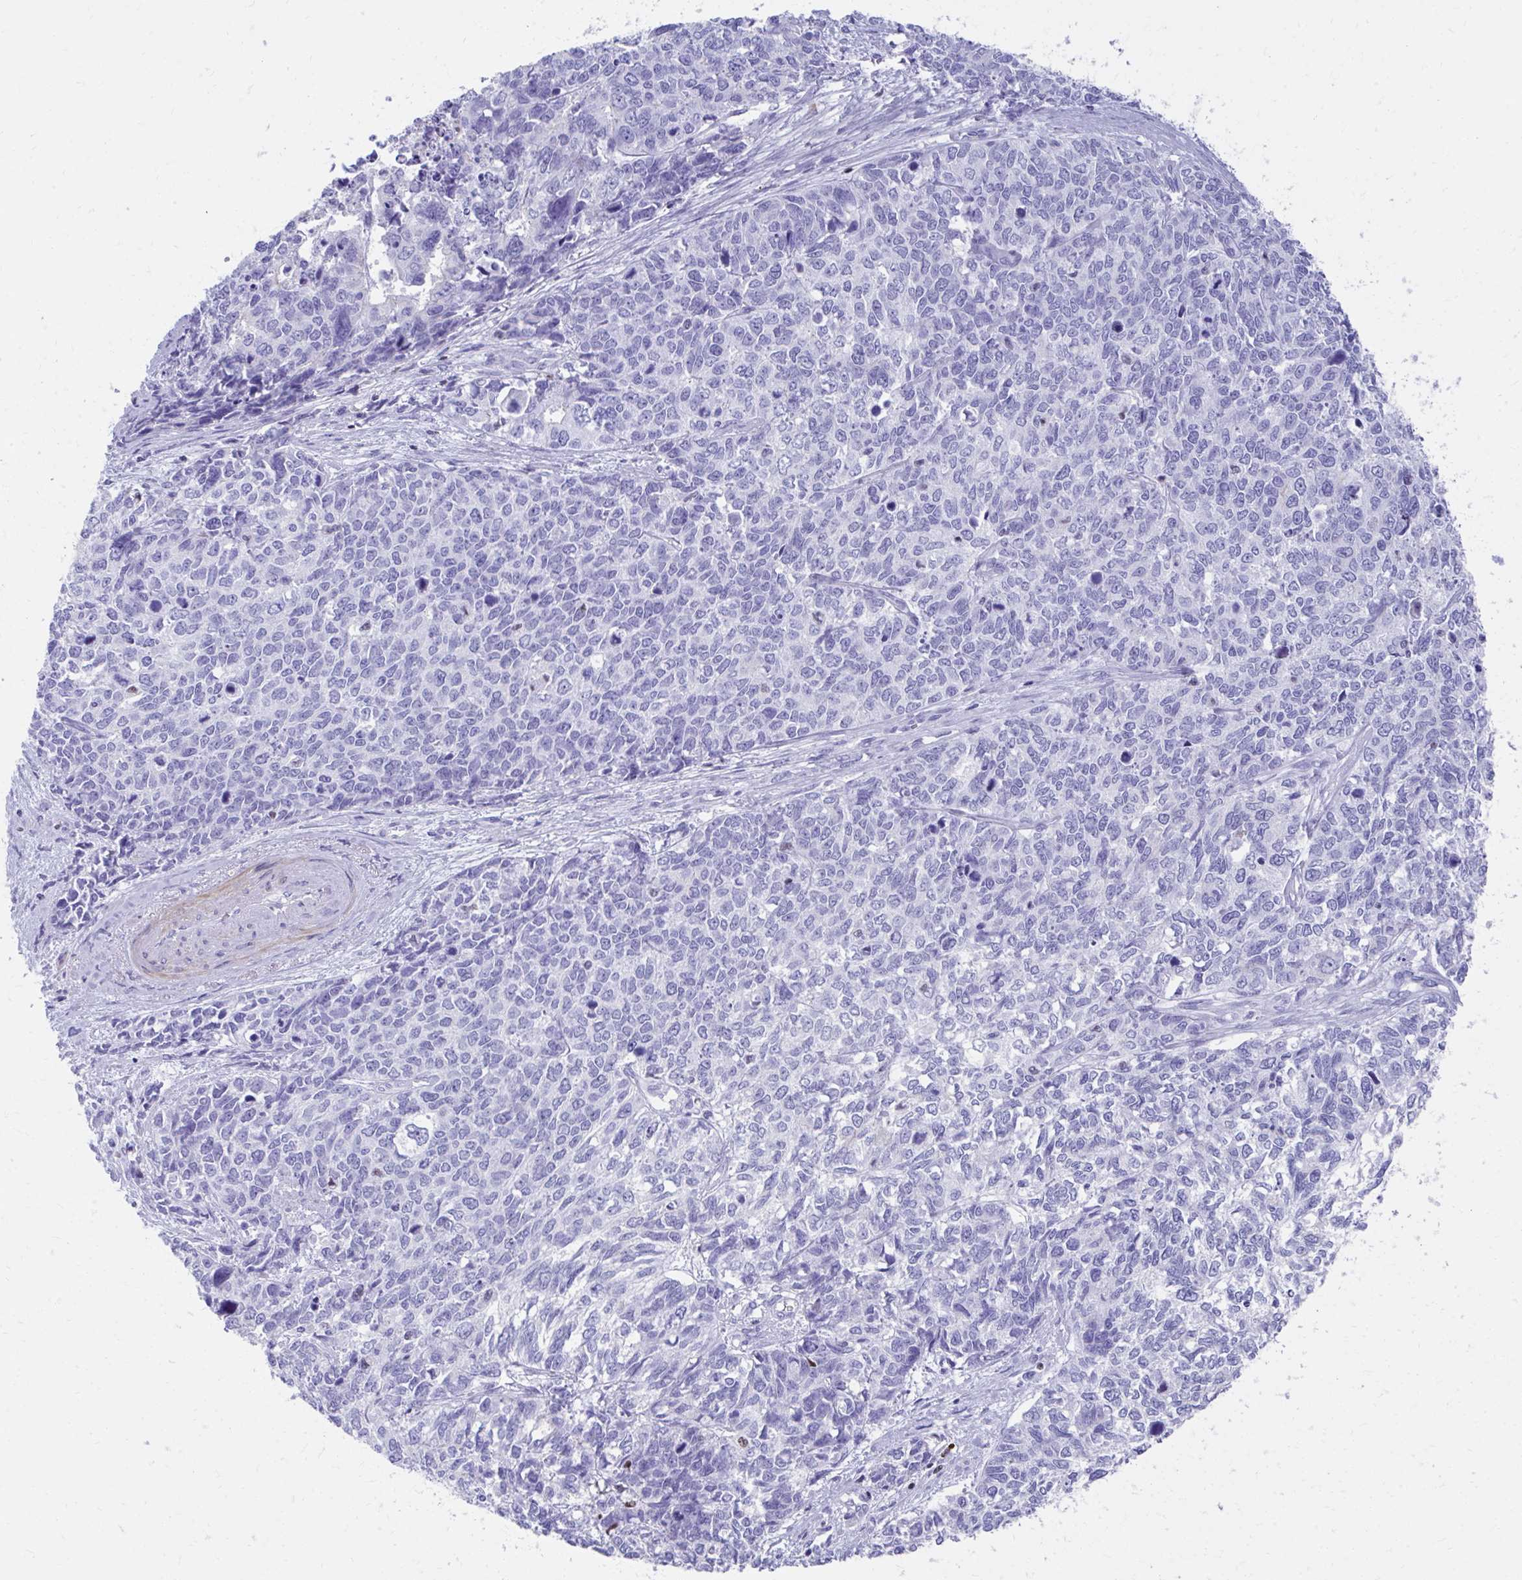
{"staining": {"intensity": "negative", "quantity": "none", "location": "none"}, "tissue": "cervical cancer", "cell_type": "Tumor cells", "image_type": "cancer", "snomed": [{"axis": "morphology", "description": "Adenocarcinoma, NOS"}, {"axis": "topography", "description": "Cervix"}], "caption": "A high-resolution photomicrograph shows IHC staining of adenocarcinoma (cervical), which exhibits no significant positivity in tumor cells. (DAB (3,3'-diaminobenzidine) immunohistochemistry (IHC) with hematoxylin counter stain).", "gene": "RUNX3", "patient": {"sex": "female", "age": 63}}